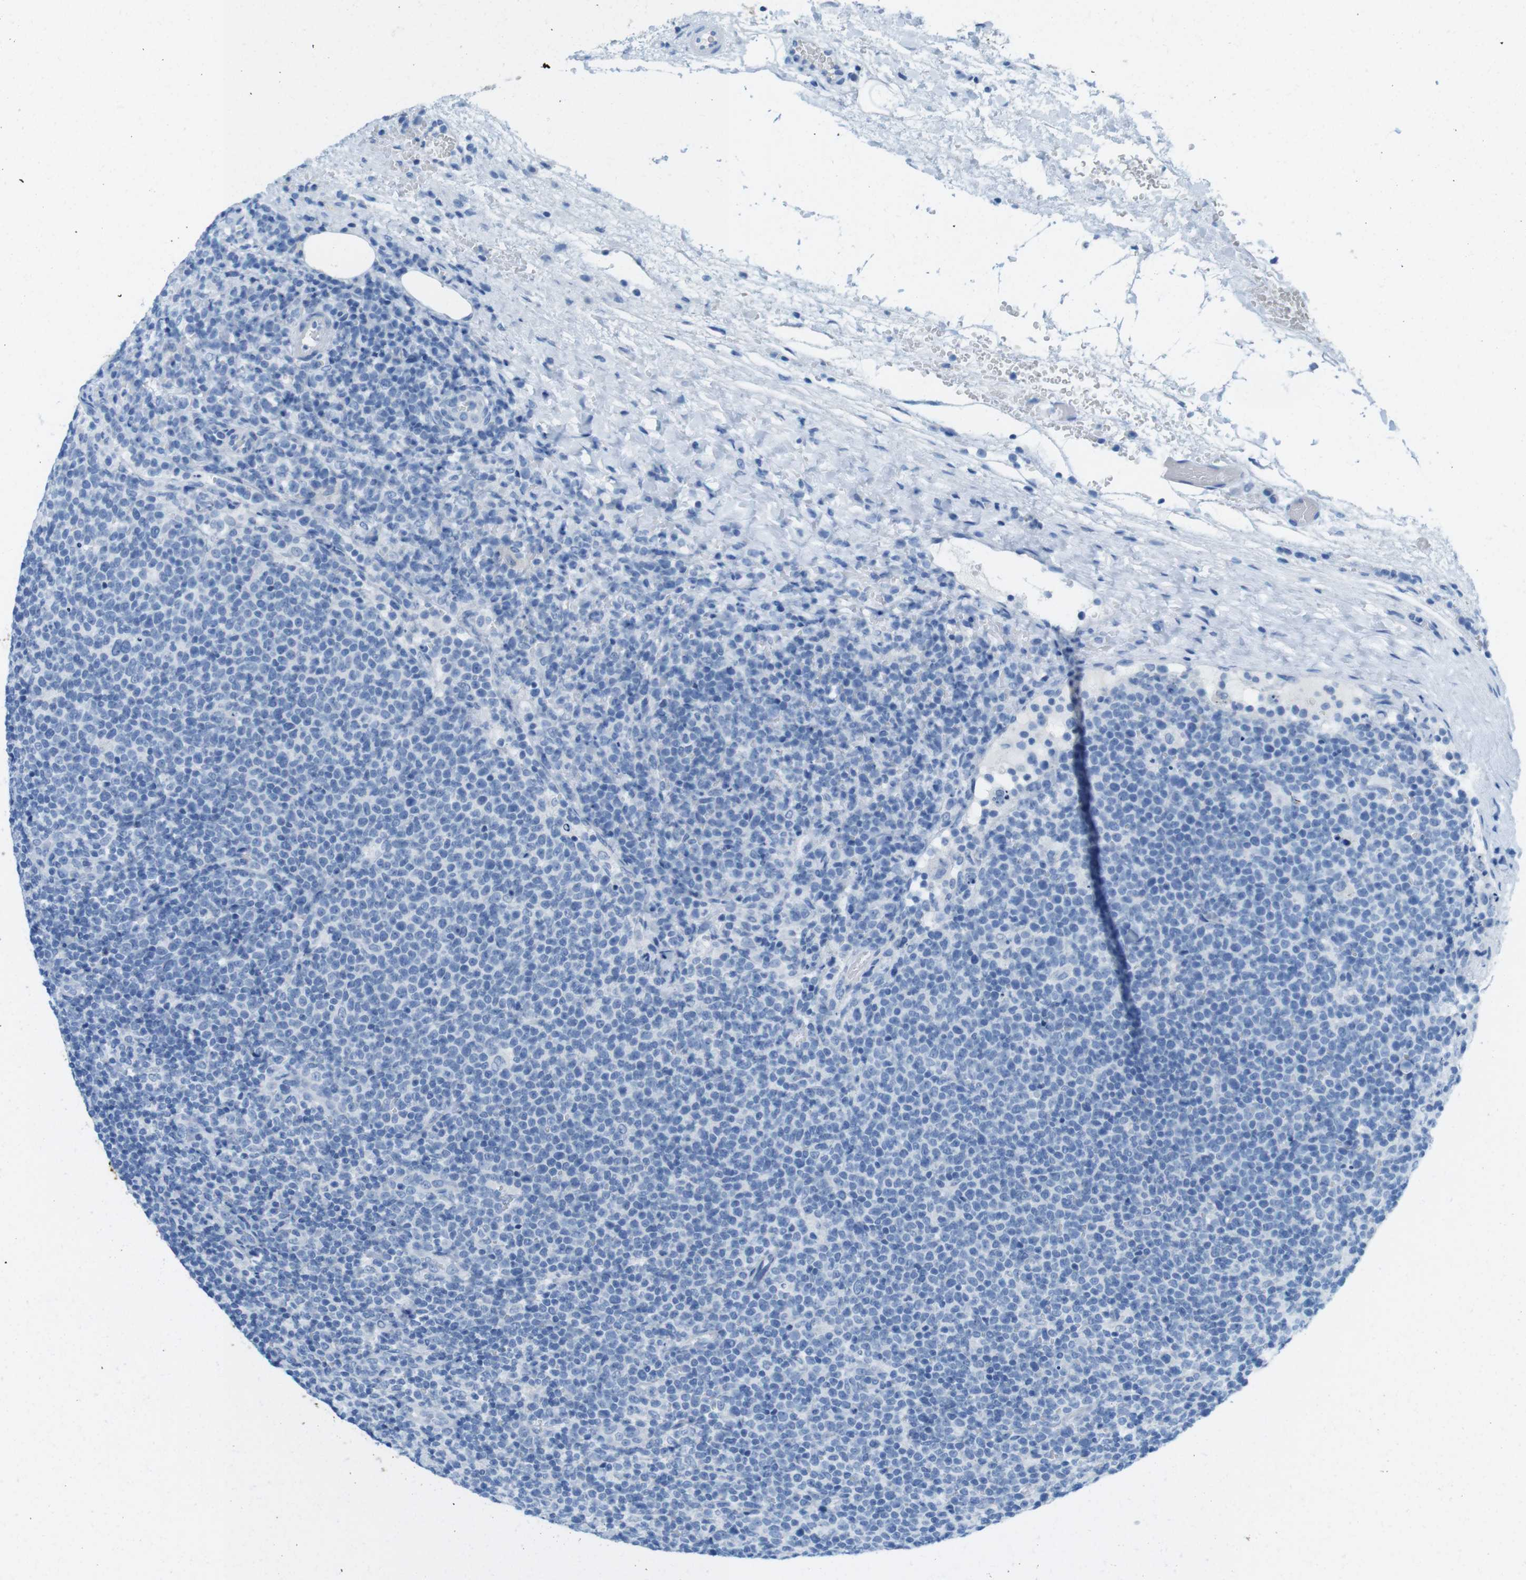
{"staining": {"intensity": "negative", "quantity": "none", "location": "none"}, "tissue": "lymphoma", "cell_type": "Tumor cells", "image_type": "cancer", "snomed": [{"axis": "morphology", "description": "Malignant lymphoma, non-Hodgkin's type, High grade"}, {"axis": "topography", "description": "Lymph node"}], "caption": "Immunohistochemistry photomicrograph of neoplastic tissue: lymphoma stained with DAB (3,3'-diaminobenzidine) shows no significant protein staining in tumor cells. (Brightfield microscopy of DAB (3,3'-diaminobenzidine) IHC at high magnification).", "gene": "GAP43", "patient": {"sex": "male", "age": 61}}